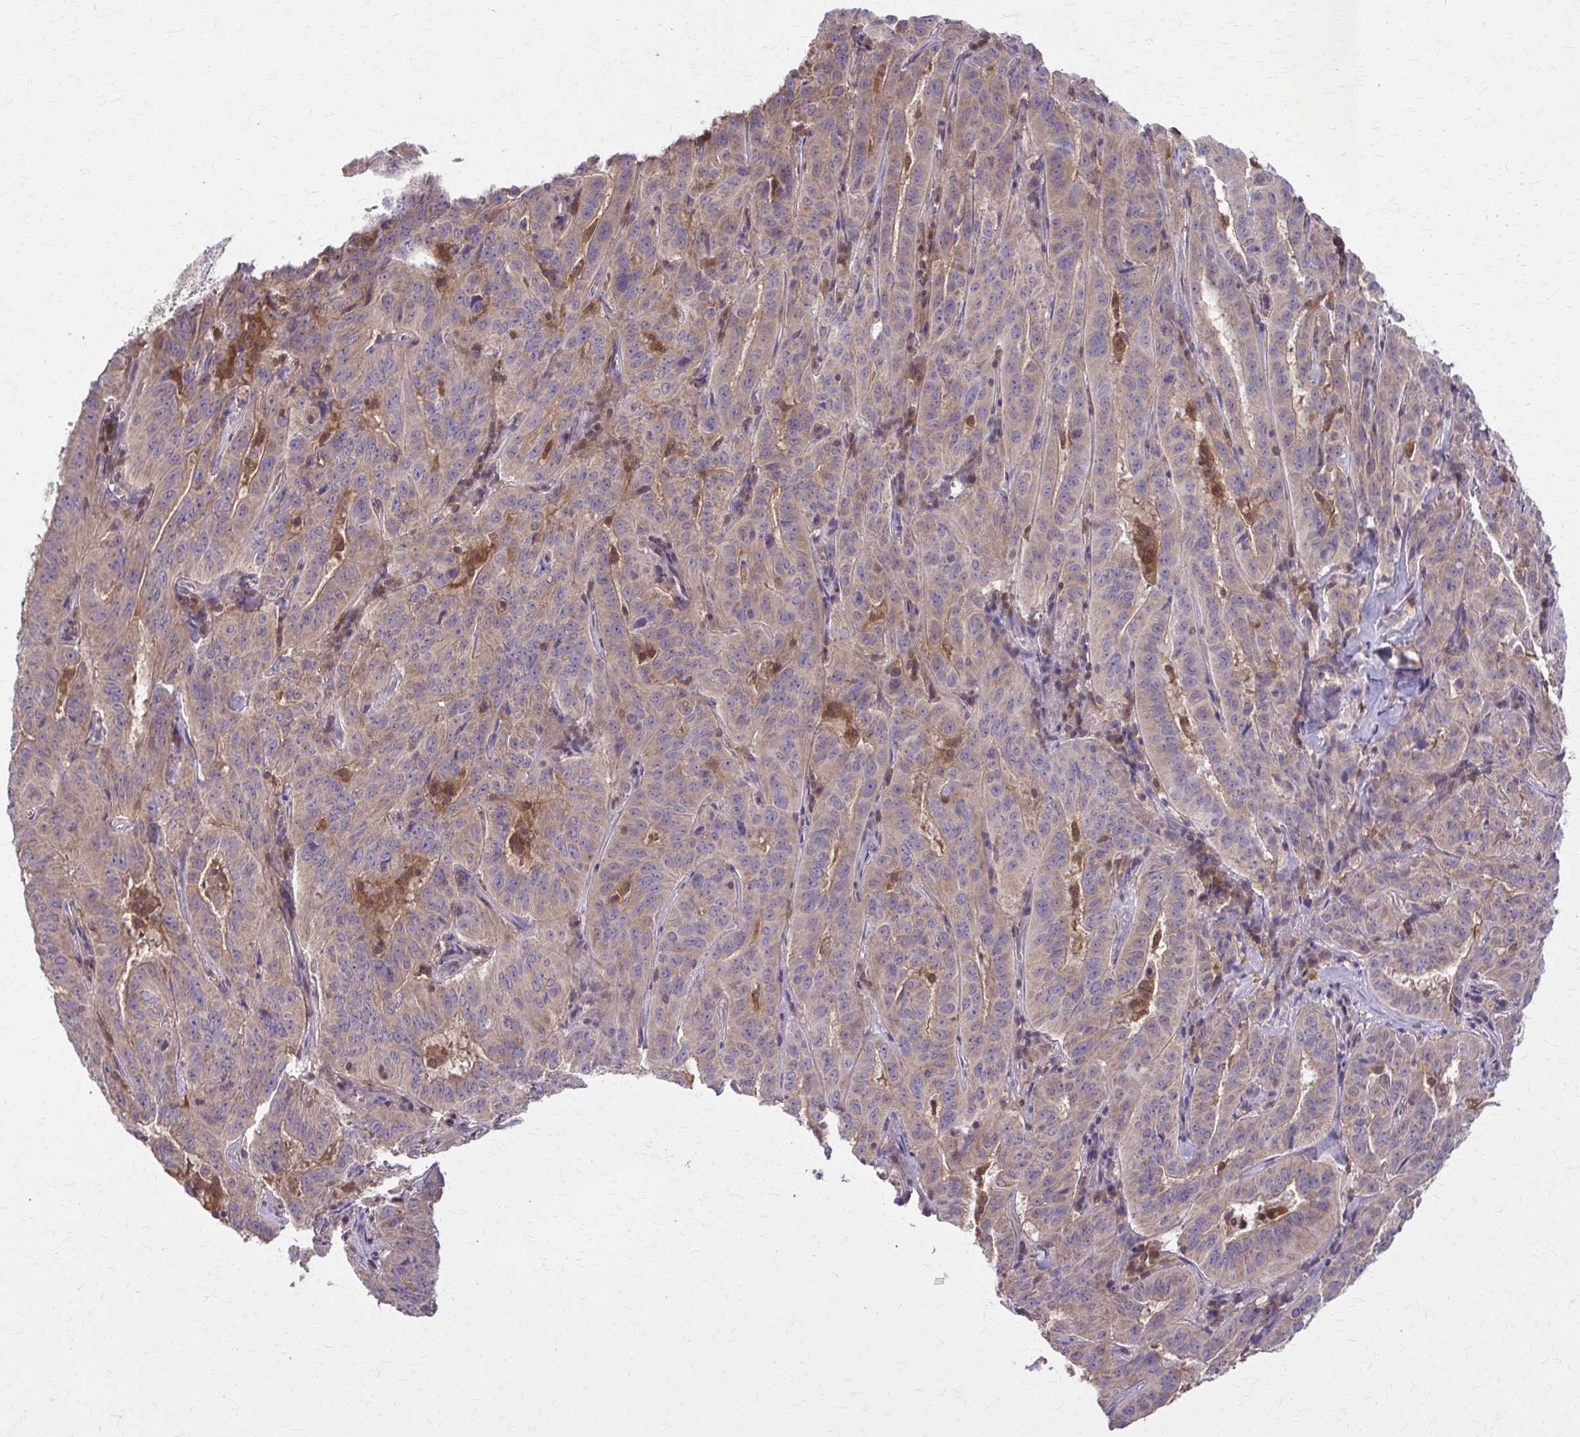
{"staining": {"intensity": "weak", "quantity": ">75%", "location": "cytoplasmic/membranous"}, "tissue": "pancreatic cancer", "cell_type": "Tumor cells", "image_type": "cancer", "snomed": [{"axis": "morphology", "description": "Adenocarcinoma, NOS"}, {"axis": "topography", "description": "Pancreas"}], "caption": "A photomicrograph showing weak cytoplasmic/membranous expression in approximately >75% of tumor cells in pancreatic cancer, as visualized by brown immunohistochemical staining.", "gene": "NRBF2", "patient": {"sex": "male", "age": 63}}